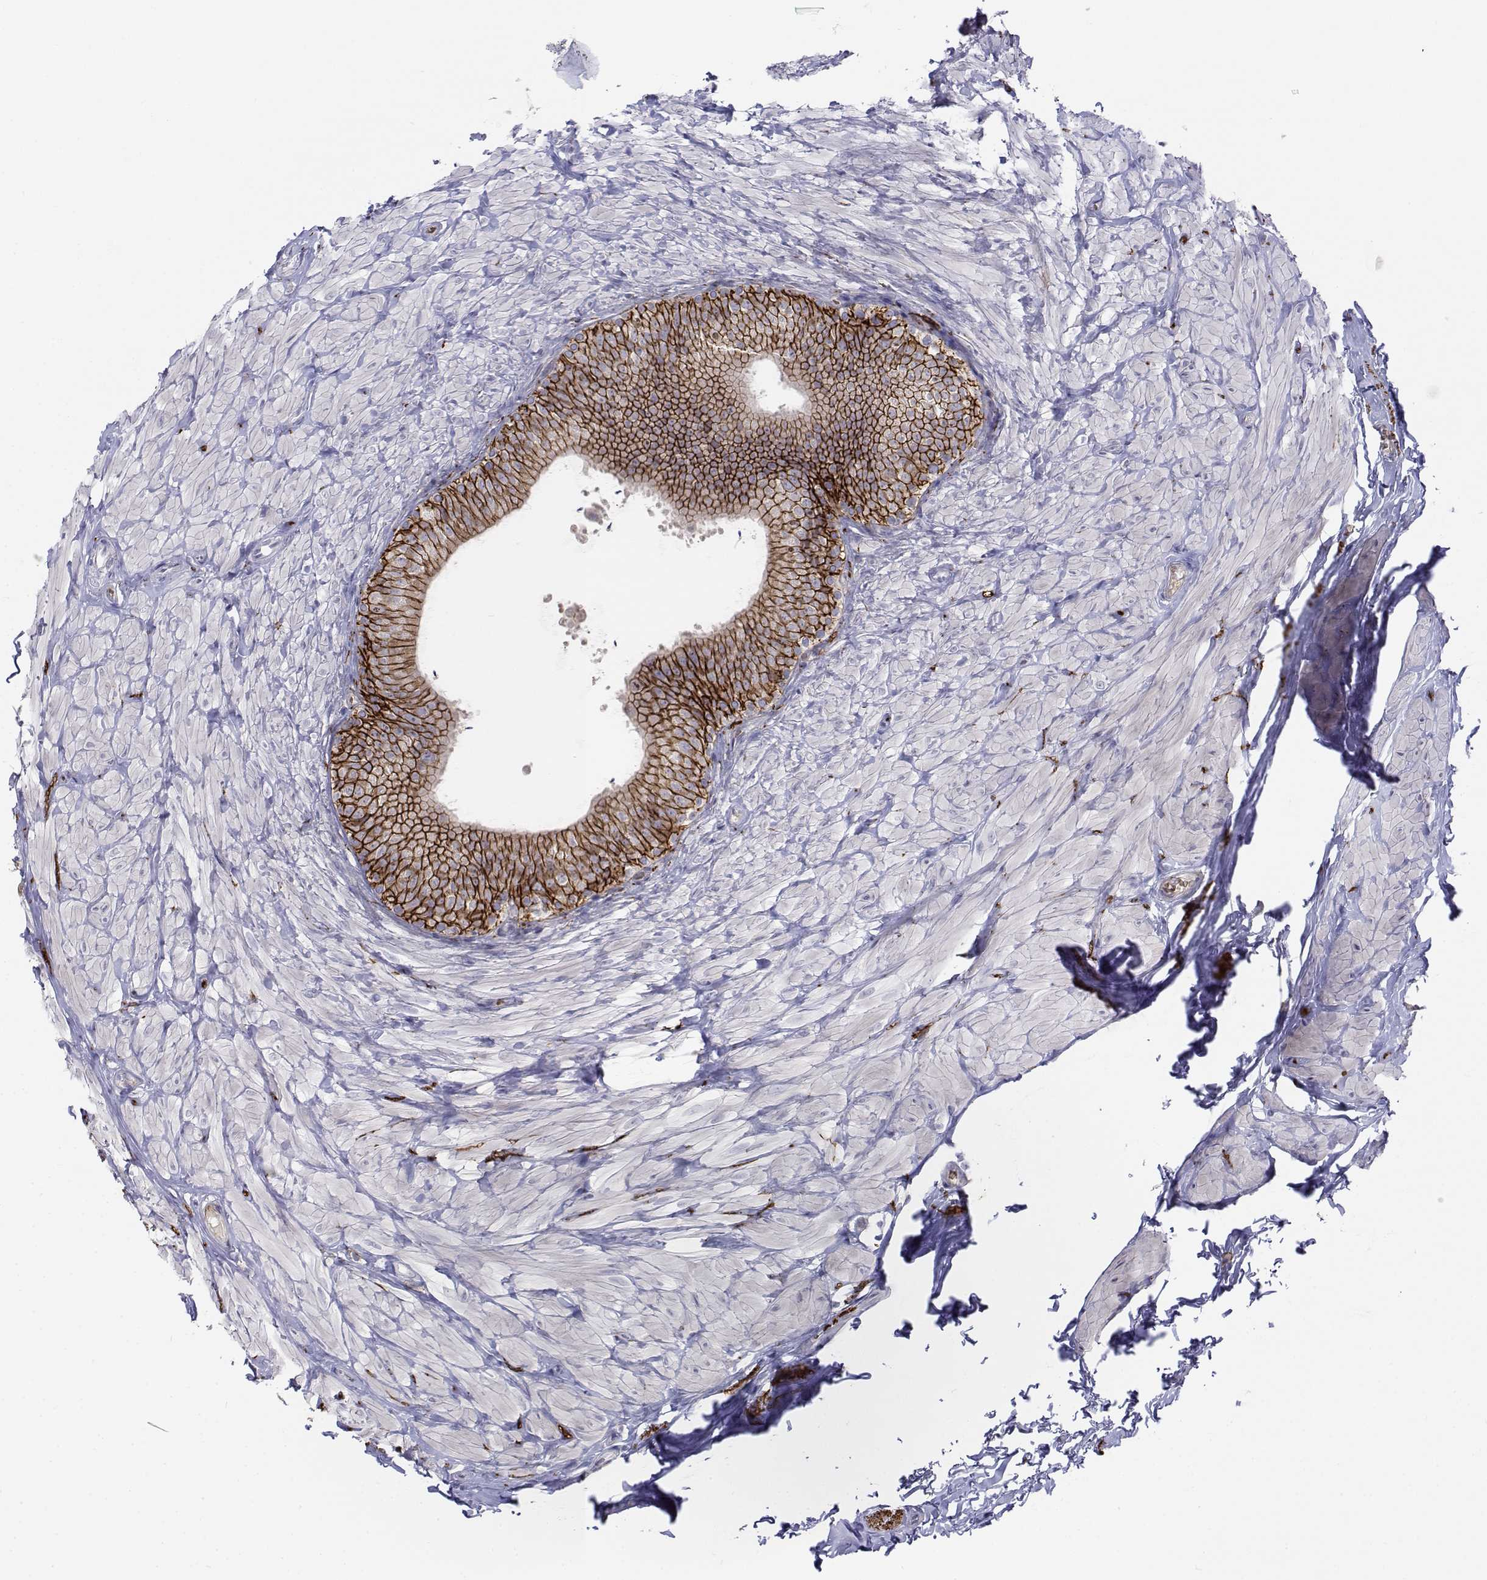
{"staining": {"intensity": "strong", "quantity": ">75%", "location": "cytoplasmic/membranous"}, "tissue": "epididymis", "cell_type": "Glandular cells", "image_type": "normal", "snomed": [{"axis": "morphology", "description": "Normal tissue, NOS"}, {"axis": "topography", "description": "Epididymis, spermatic cord, NOS"}, {"axis": "topography", "description": "Epididymis"}, {"axis": "topography", "description": "Peripheral nerve tissue"}], "caption": "Immunohistochemistry of normal human epididymis shows high levels of strong cytoplasmic/membranous positivity in about >75% of glandular cells.", "gene": "CADM1", "patient": {"sex": "male", "age": 29}}